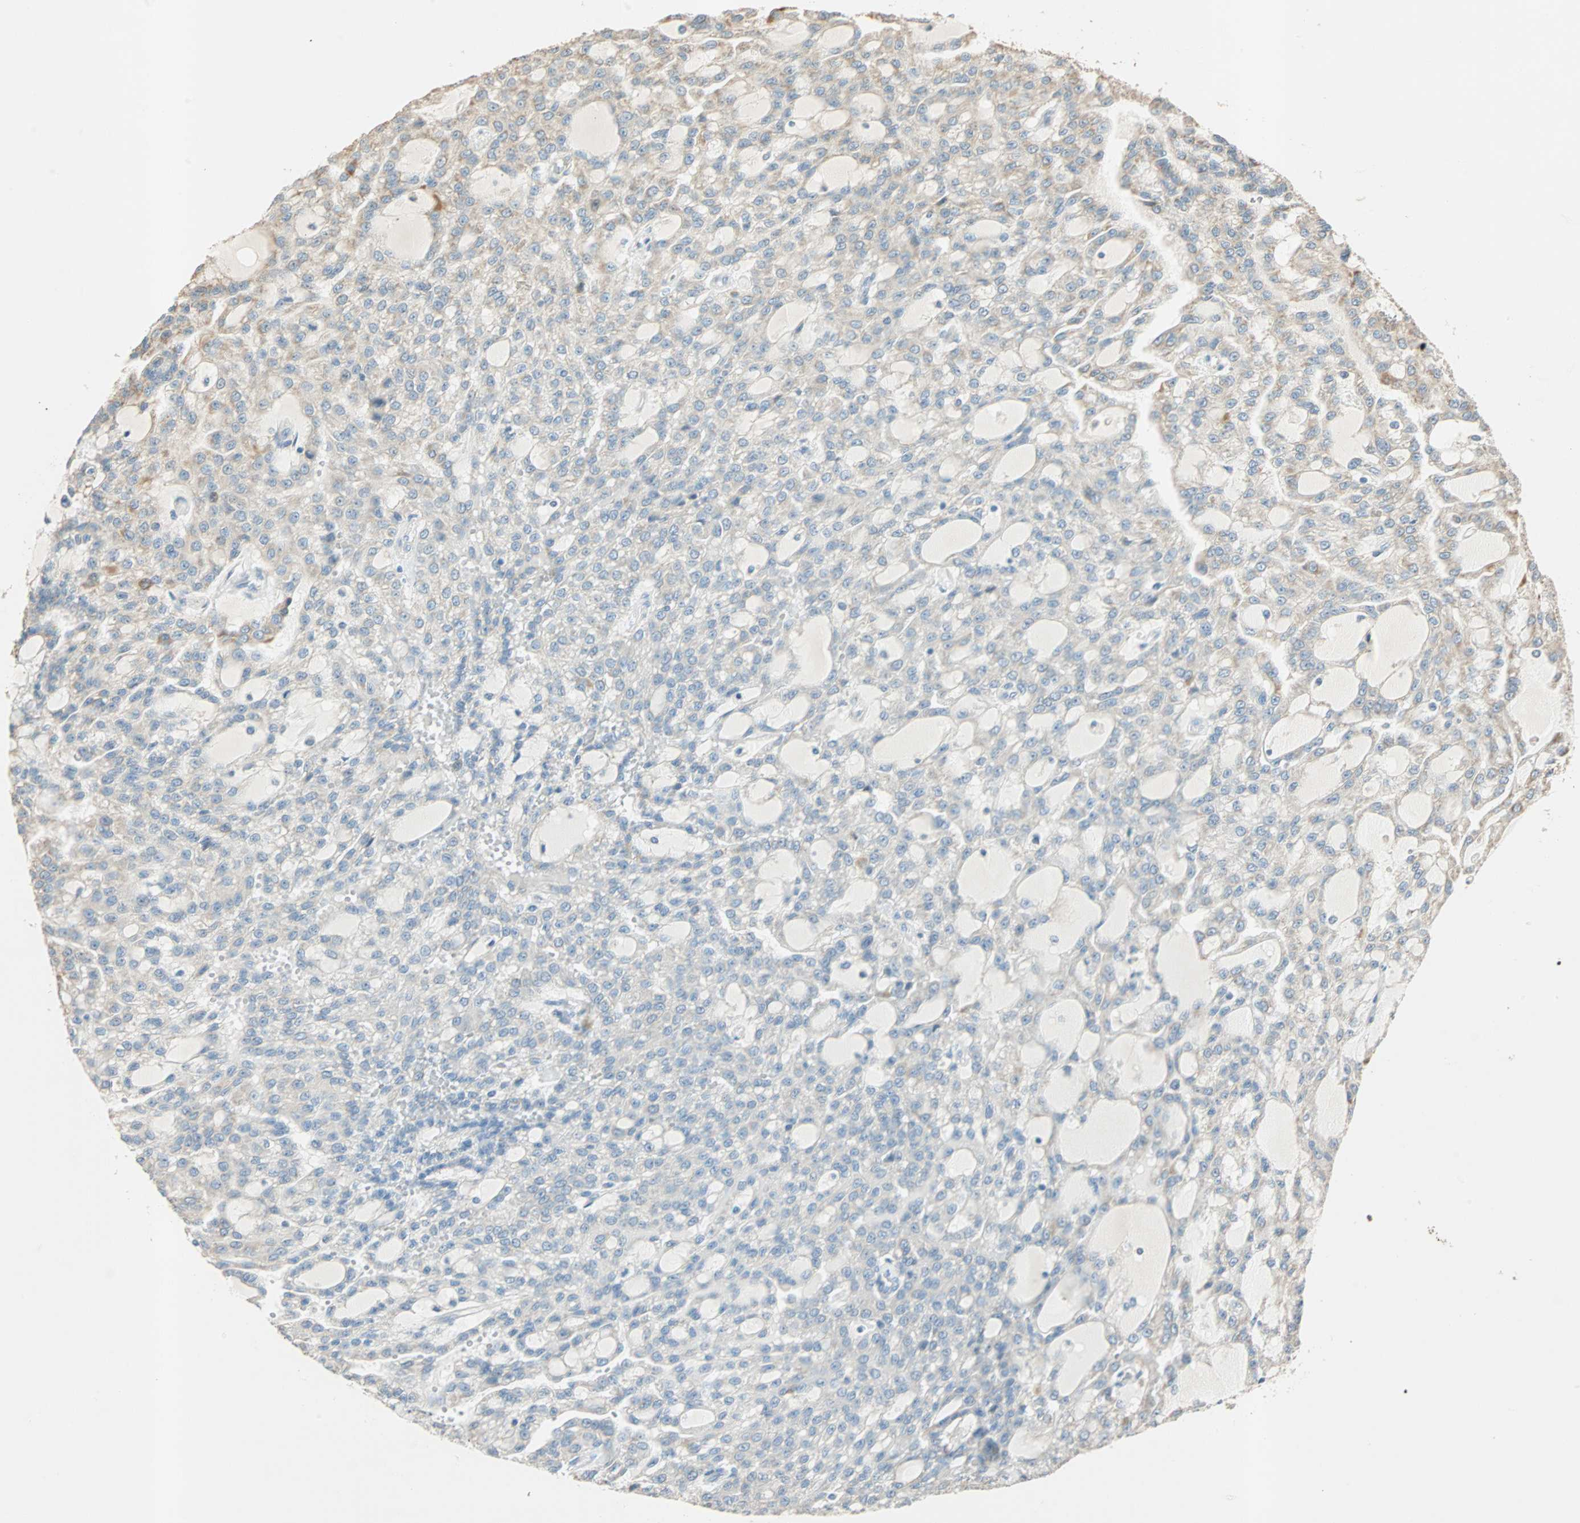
{"staining": {"intensity": "moderate", "quantity": "25%-75%", "location": "cytoplasmic/membranous"}, "tissue": "renal cancer", "cell_type": "Tumor cells", "image_type": "cancer", "snomed": [{"axis": "morphology", "description": "Adenocarcinoma, NOS"}, {"axis": "topography", "description": "Kidney"}], "caption": "Immunohistochemistry (IHC) micrograph of human renal adenocarcinoma stained for a protein (brown), which displays medium levels of moderate cytoplasmic/membranous positivity in about 25%-75% of tumor cells.", "gene": "RAD18", "patient": {"sex": "male", "age": 63}}